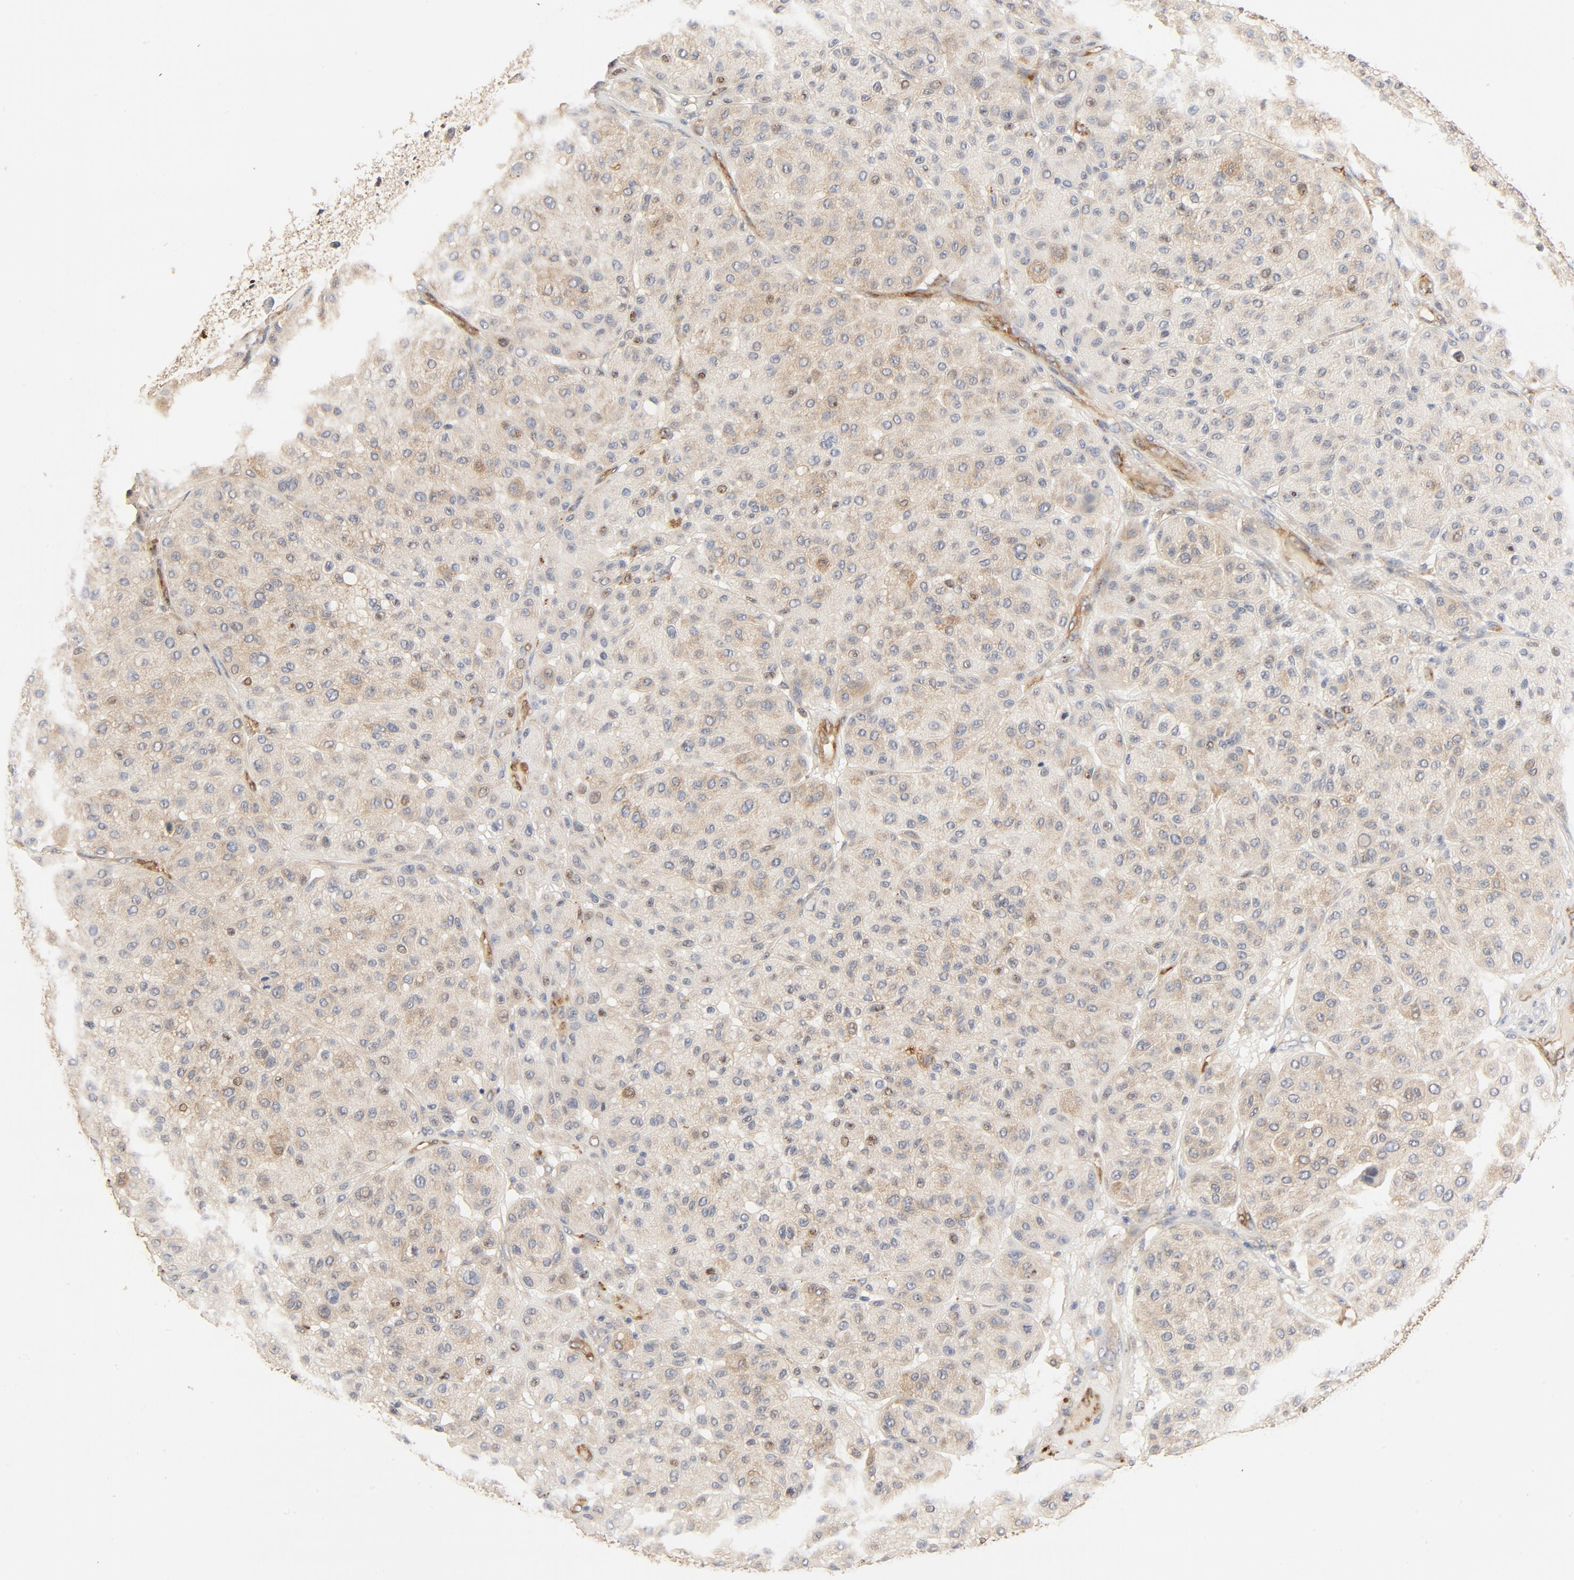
{"staining": {"intensity": "weak", "quantity": "25%-75%", "location": "cytoplasmic/membranous"}, "tissue": "melanoma", "cell_type": "Tumor cells", "image_type": "cancer", "snomed": [{"axis": "morphology", "description": "Normal tissue, NOS"}, {"axis": "morphology", "description": "Malignant melanoma, Metastatic site"}, {"axis": "topography", "description": "Skin"}], "caption": "Brown immunohistochemical staining in melanoma shows weak cytoplasmic/membranous positivity in approximately 25%-75% of tumor cells. (brown staining indicates protein expression, while blue staining denotes nuclei).", "gene": "UBE2J1", "patient": {"sex": "male", "age": 41}}